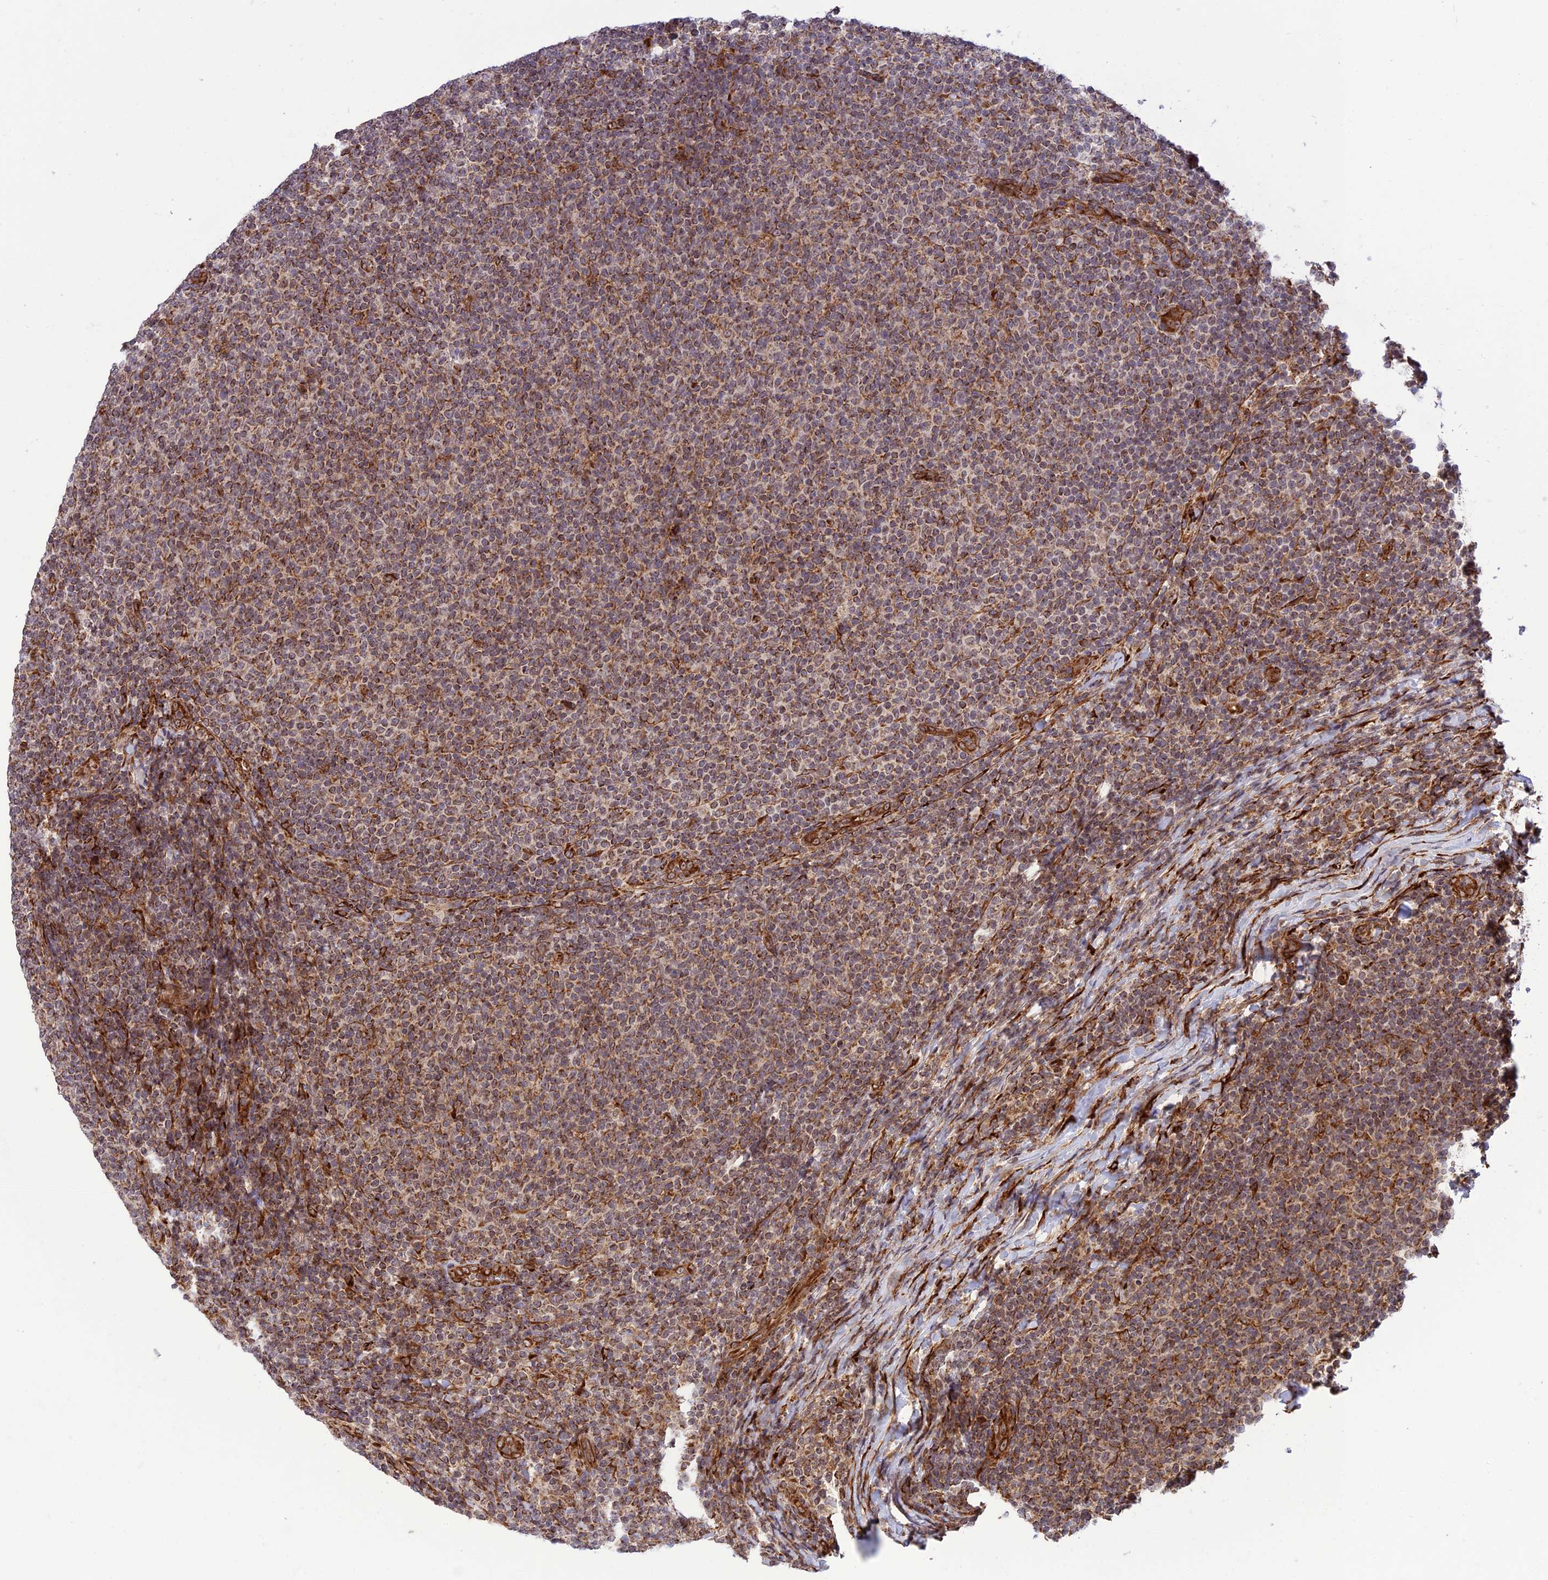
{"staining": {"intensity": "moderate", "quantity": ">75%", "location": "cytoplasmic/membranous"}, "tissue": "lymphoma", "cell_type": "Tumor cells", "image_type": "cancer", "snomed": [{"axis": "morphology", "description": "Malignant lymphoma, non-Hodgkin's type, Low grade"}, {"axis": "topography", "description": "Lymph node"}], "caption": "A histopathology image of human low-grade malignant lymphoma, non-Hodgkin's type stained for a protein exhibits moderate cytoplasmic/membranous brown staining in tumor cells. (brown staining indicates protein expression, while blue staining denotes nuclei).", "gene": "CRTAP", "patient": {"sex": "male", "age": 66}}